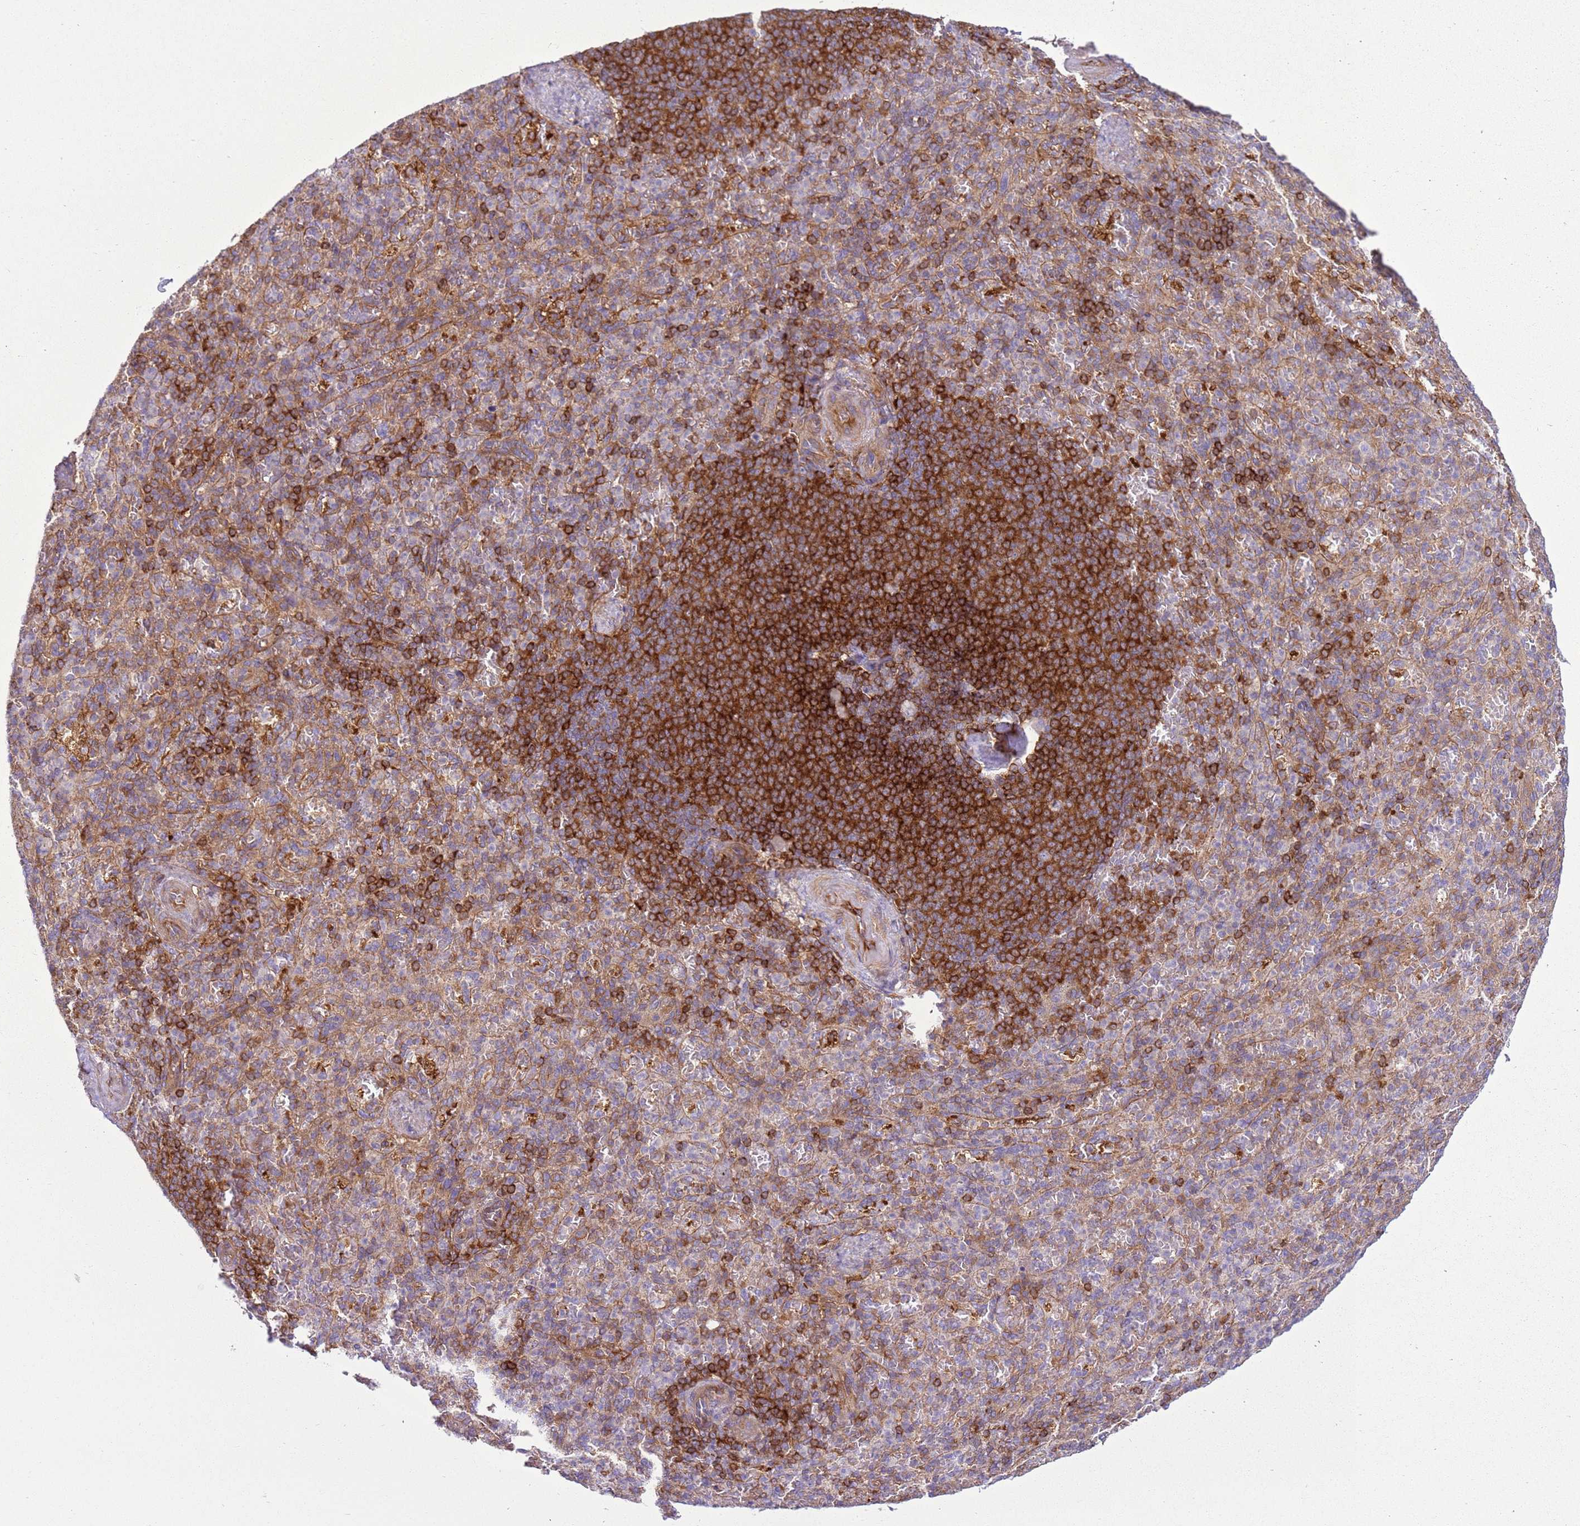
{"staining": {"intensity": "moderate", "quantity": "25%-75%", "location": "cytoplasmic/membranous"}, "tissue": "spleen", "cell_type": "Cells in red pulp", "image_type": "normal", "snomed": [{"axis": "morphology", "description": "Normal tissue, NOS"}, {"axis": "topography", "description": "Spleen"}], "caption": "Unremarkable spleen reveals moderate cytoplasmic/membranous positivity in approximately 25%-75% of cells in red pulp, visualized by immunohistochemistry. (IHC, brightfield microscopy, high magnification).", "gene": "SNX21", "patient": {"sex": "female", "age": 74}}